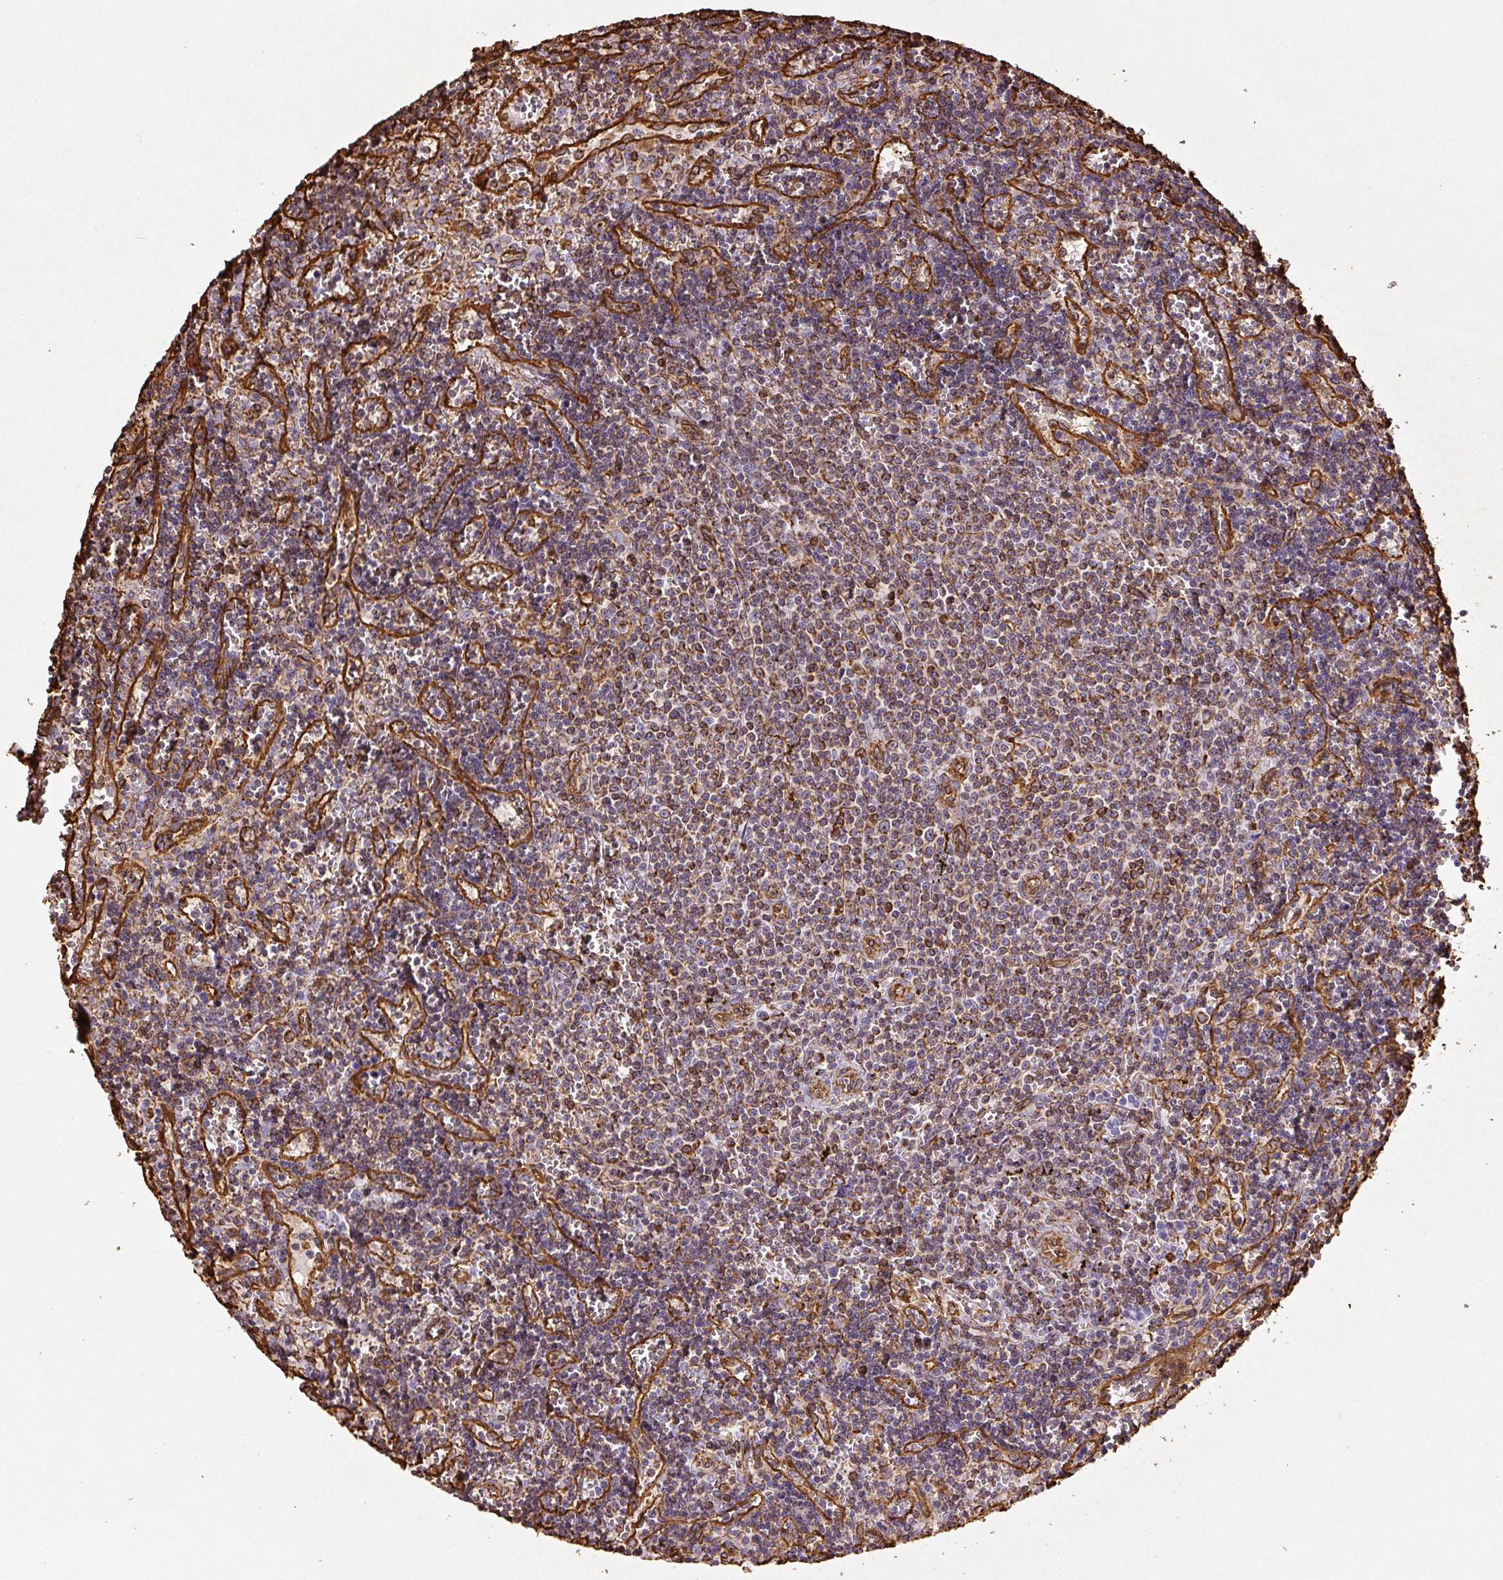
{"staining": {"intensity": "moderate", "quantity": "<25%", "location": "cytoplasmic/membranous"}, "tissue": "lymphoma", "cell_type": "Tumor cells", "image_type": "cancer", "snomed": [{"axis": "morphology", "description": "Malignant lymphoma, non-Hodgkin's type, Low grade"}, {"axis": "topography", "description": "Spleen"}], "caption": "There is low levels of moderate cytoplasmic/membranous expression in tumor cells of low-grade malignant lymphoma, non-Hodgkin's type, as demonstrated by immunohistochemical staining (brown color).", "gene": "VIM", "patient": {"sex": "male", "age": 60}}